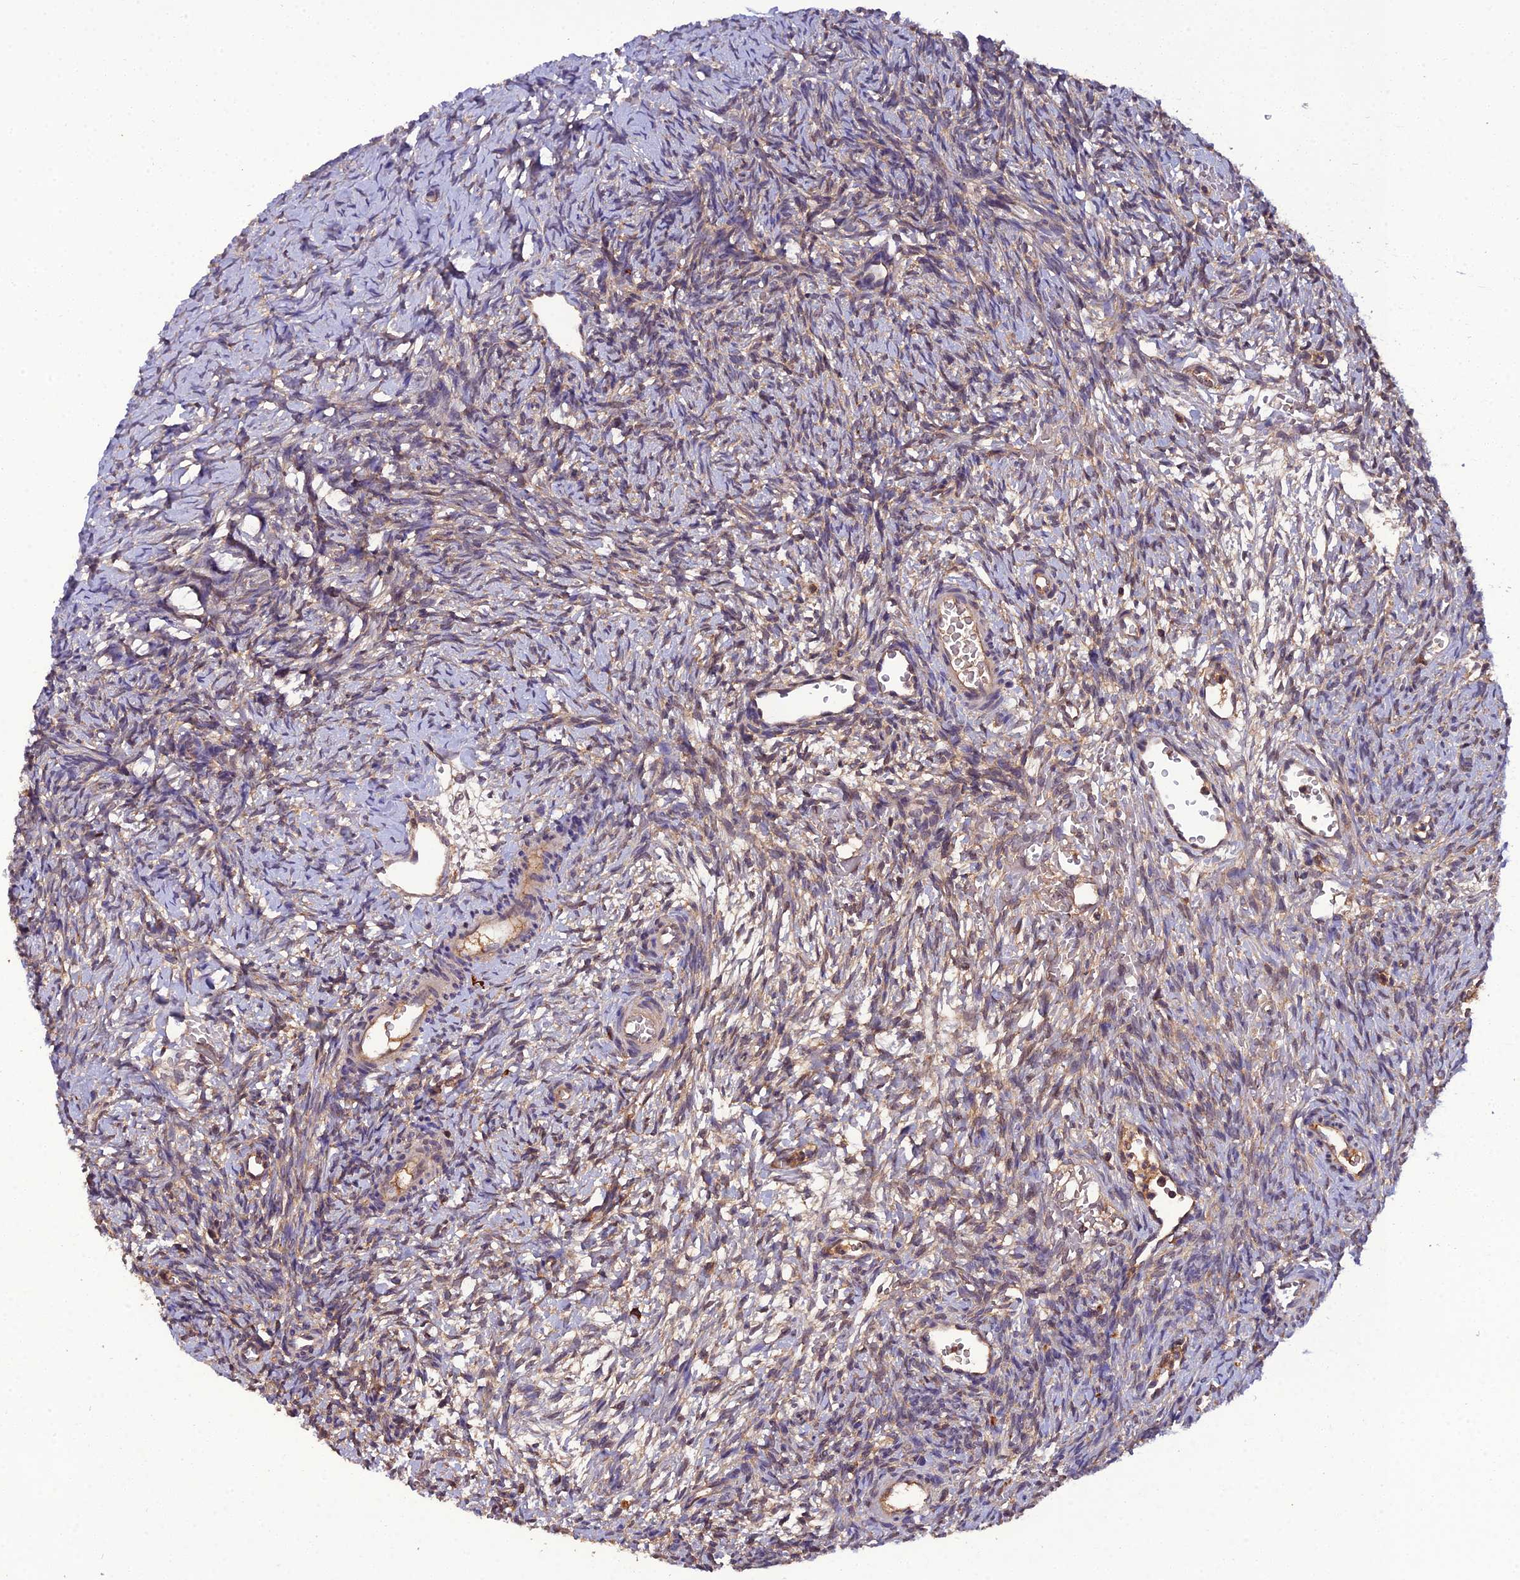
{"staining": {"intensity": "weak", "quantity": "25%-75%", "location": "cytoplasmic/membranous"}, "tissue": "ovary", "cell_type": "Ovarian stroma cells", "image_type": "normal", "snomed": [{"axis": "morphology", "description": "Normal tissue, NOS"}, {"axis": "topography", "description": "Ovary"}], "caption": "Protein analysis of normal ovary shows weak cytoplasmic/membranous positivity in approximately 25%-75% of ovarian stroma cells. The protein is stained brown, and the nuclei are stained in blue (DAB (3,3'-diaminobenzidine) IHC with brightfield microscopy, high magnification).", "gene": "TMEM258", "patient": {"sex": "female", "age": 39}}